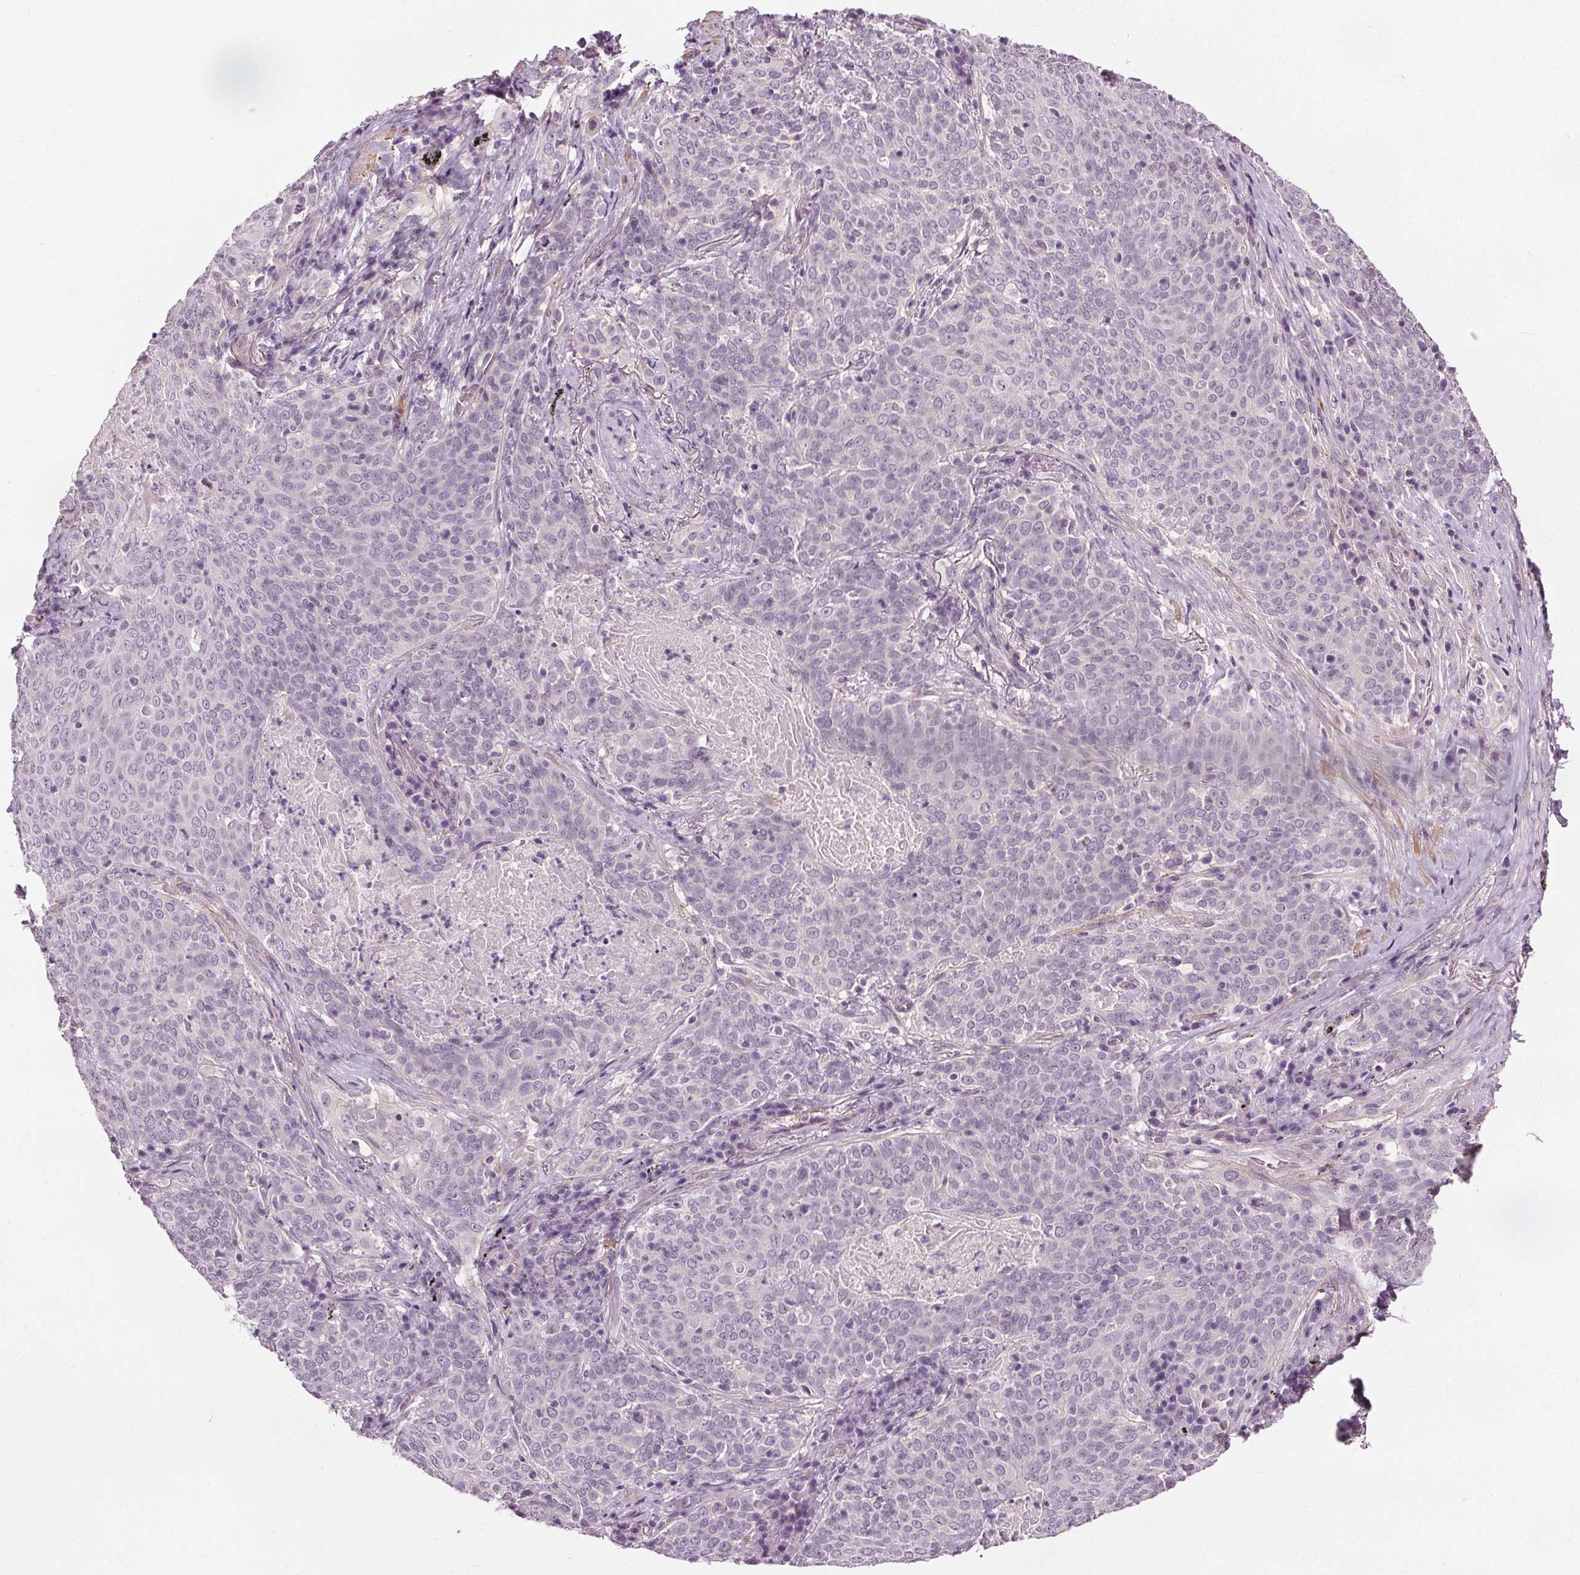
{"staining": {"intensity": "negative", "quantity": "none", "location": "none"}, "tissue": "lung cancer", "cell_type": "Tumor cells", "image_type": "cancer", "snomed": [{"axis": "morphology", "description": "Squamous cell carcinoma, NOS"}, {"axis": "topography", "description": "Lung"}], "caption": "Protein analysis of squamous cell carcinoma (lung) reveals no significant expression in tumor cells. (Stains: DAB IHC with hematoxylin counter stain, Microscopy: brightfield microscopy at high magnification).", "gene": "RASA1", "patient": {"sex": "male", "age": 82}}